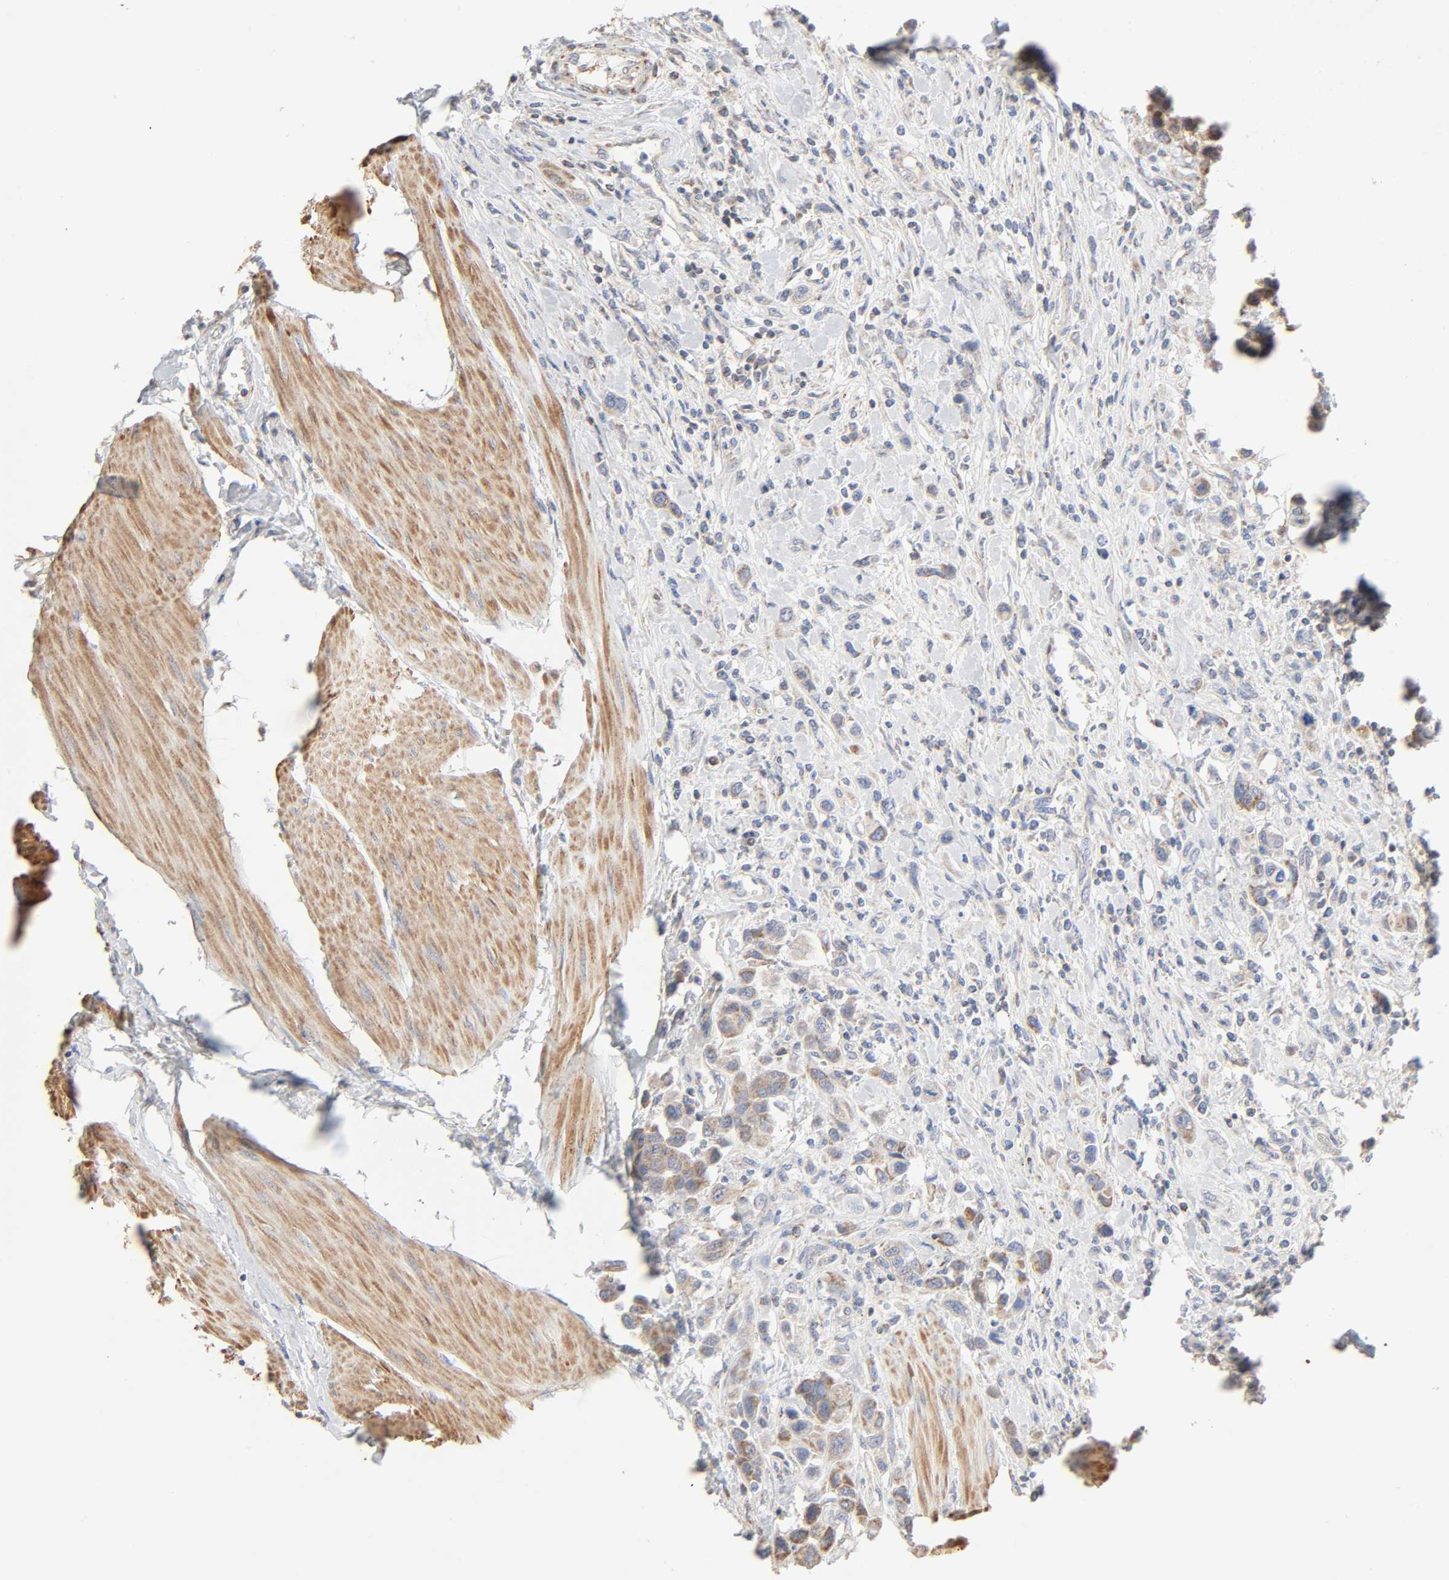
{"staining": {"intensity": "moderate", "quantity": ">75%", "location": "cytoplasmic/membranous"}, "tissue": "urothelial cancer", "cell_type": "Tumor cells", "image_type": "cancer", "snomed": [{"axis": "morphology", "description": "Urothelial carcinoma, High grade"}, {"axis": "topography", "description": "Urinary bladder"}], "caption": "Moderate cytoplasmic/membranous staining for a protein is identified in about >75% of tumor cells of urothelial cancer using IHC.", "gene": "SYT16", "patient": {"sex": "male", "age": 50}}